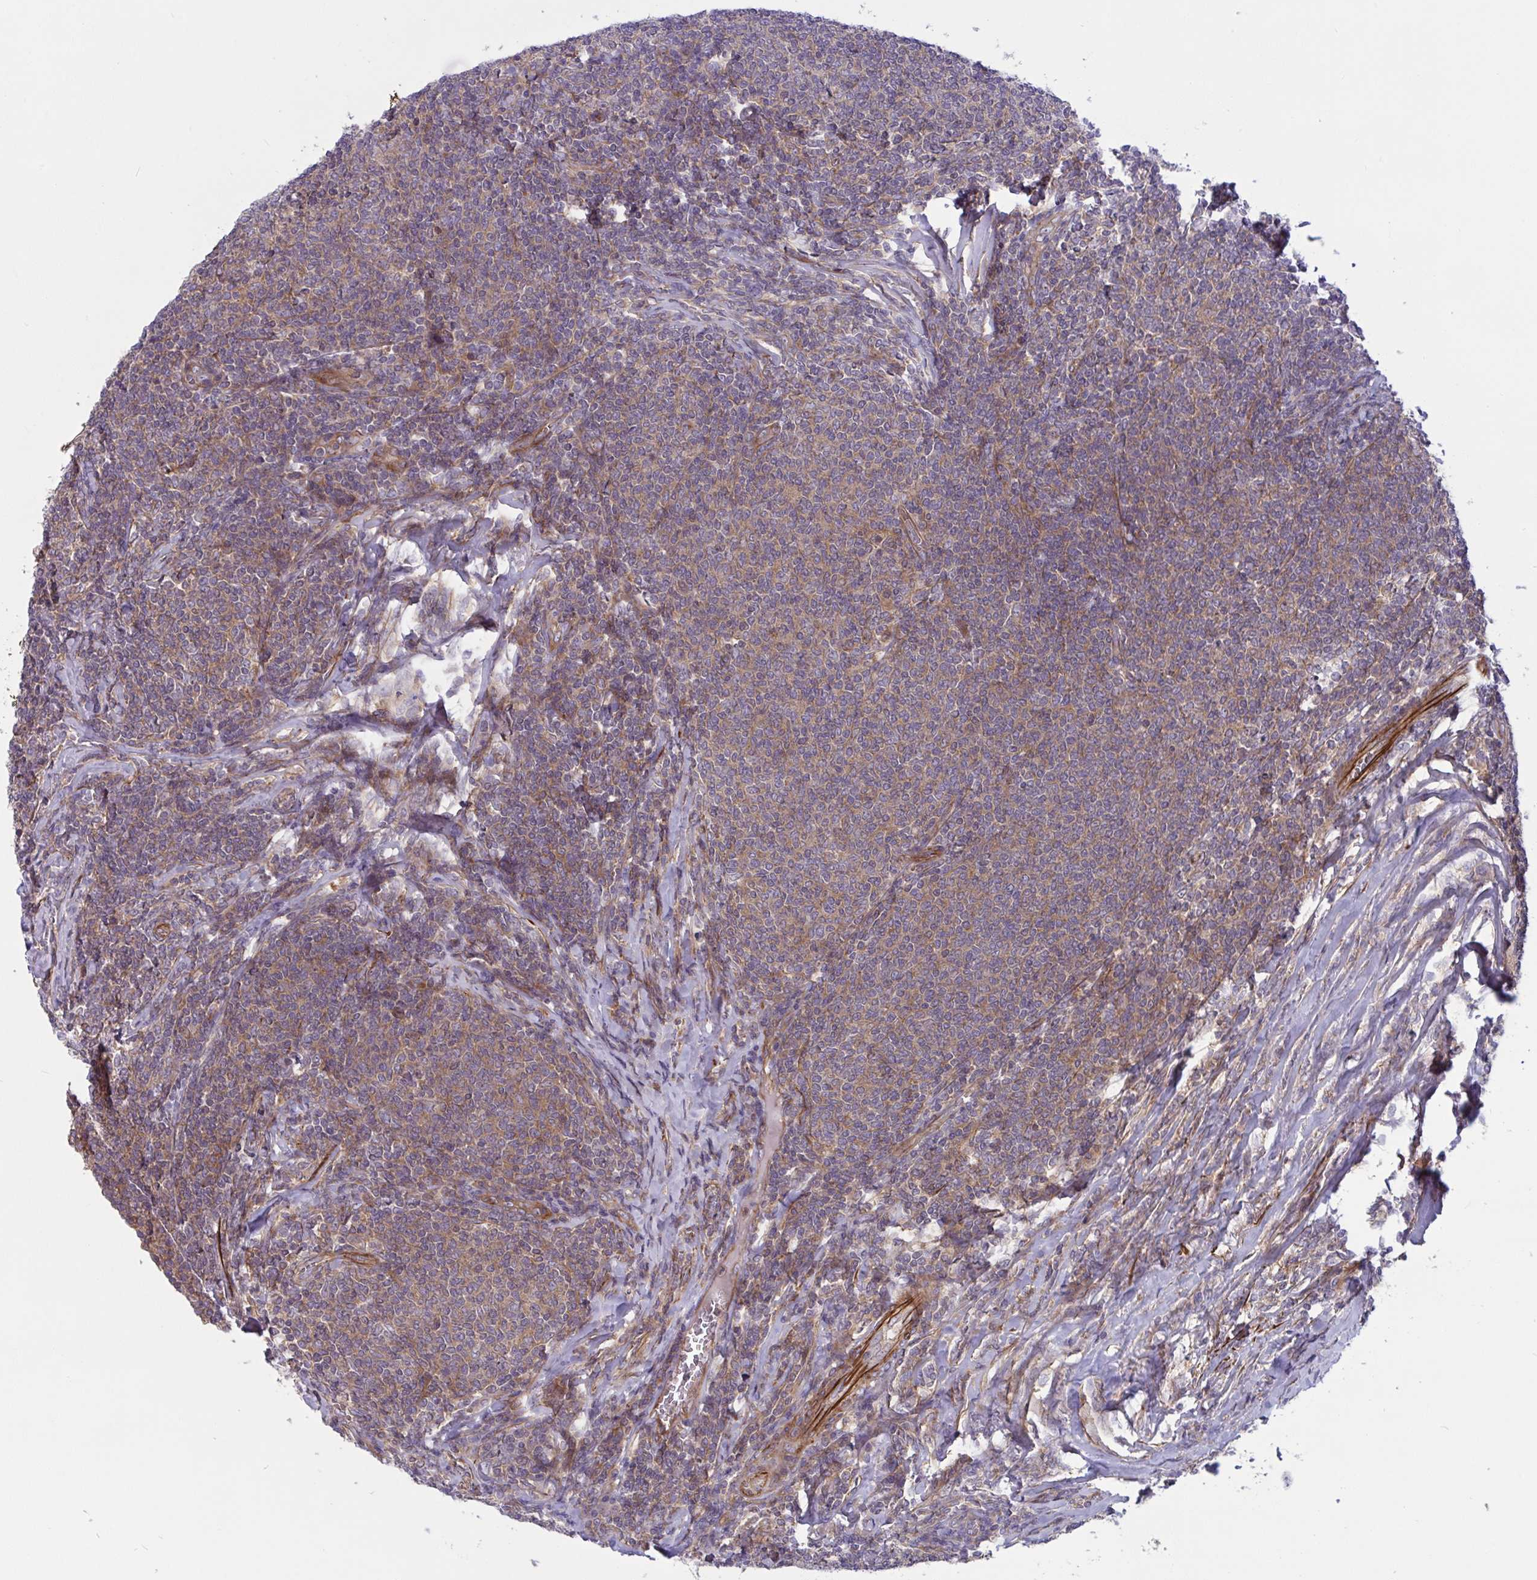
{"staining": {"intensity": "weak", "quantity": ">75%", "location": "cytoplasmic/membranous"}, "tissue": "lymphoma", "cell_type": "Tumor cells", "image_type": "cancer", "snomed": [{"axis": "morphology", "description": "Malignant lymphoma, non-Hodgkin's type, Low grade"}, {"axis": "topography", "description": "Lymph node"}], "caption": "There is low levels of weak cytoplasmic/membranous staining in tumor cells of lymphoma, as demonstrated by immunohistochemical staining (brown color).", "gene": "TANK", "patient": {"sex": "male", "age": 52}}